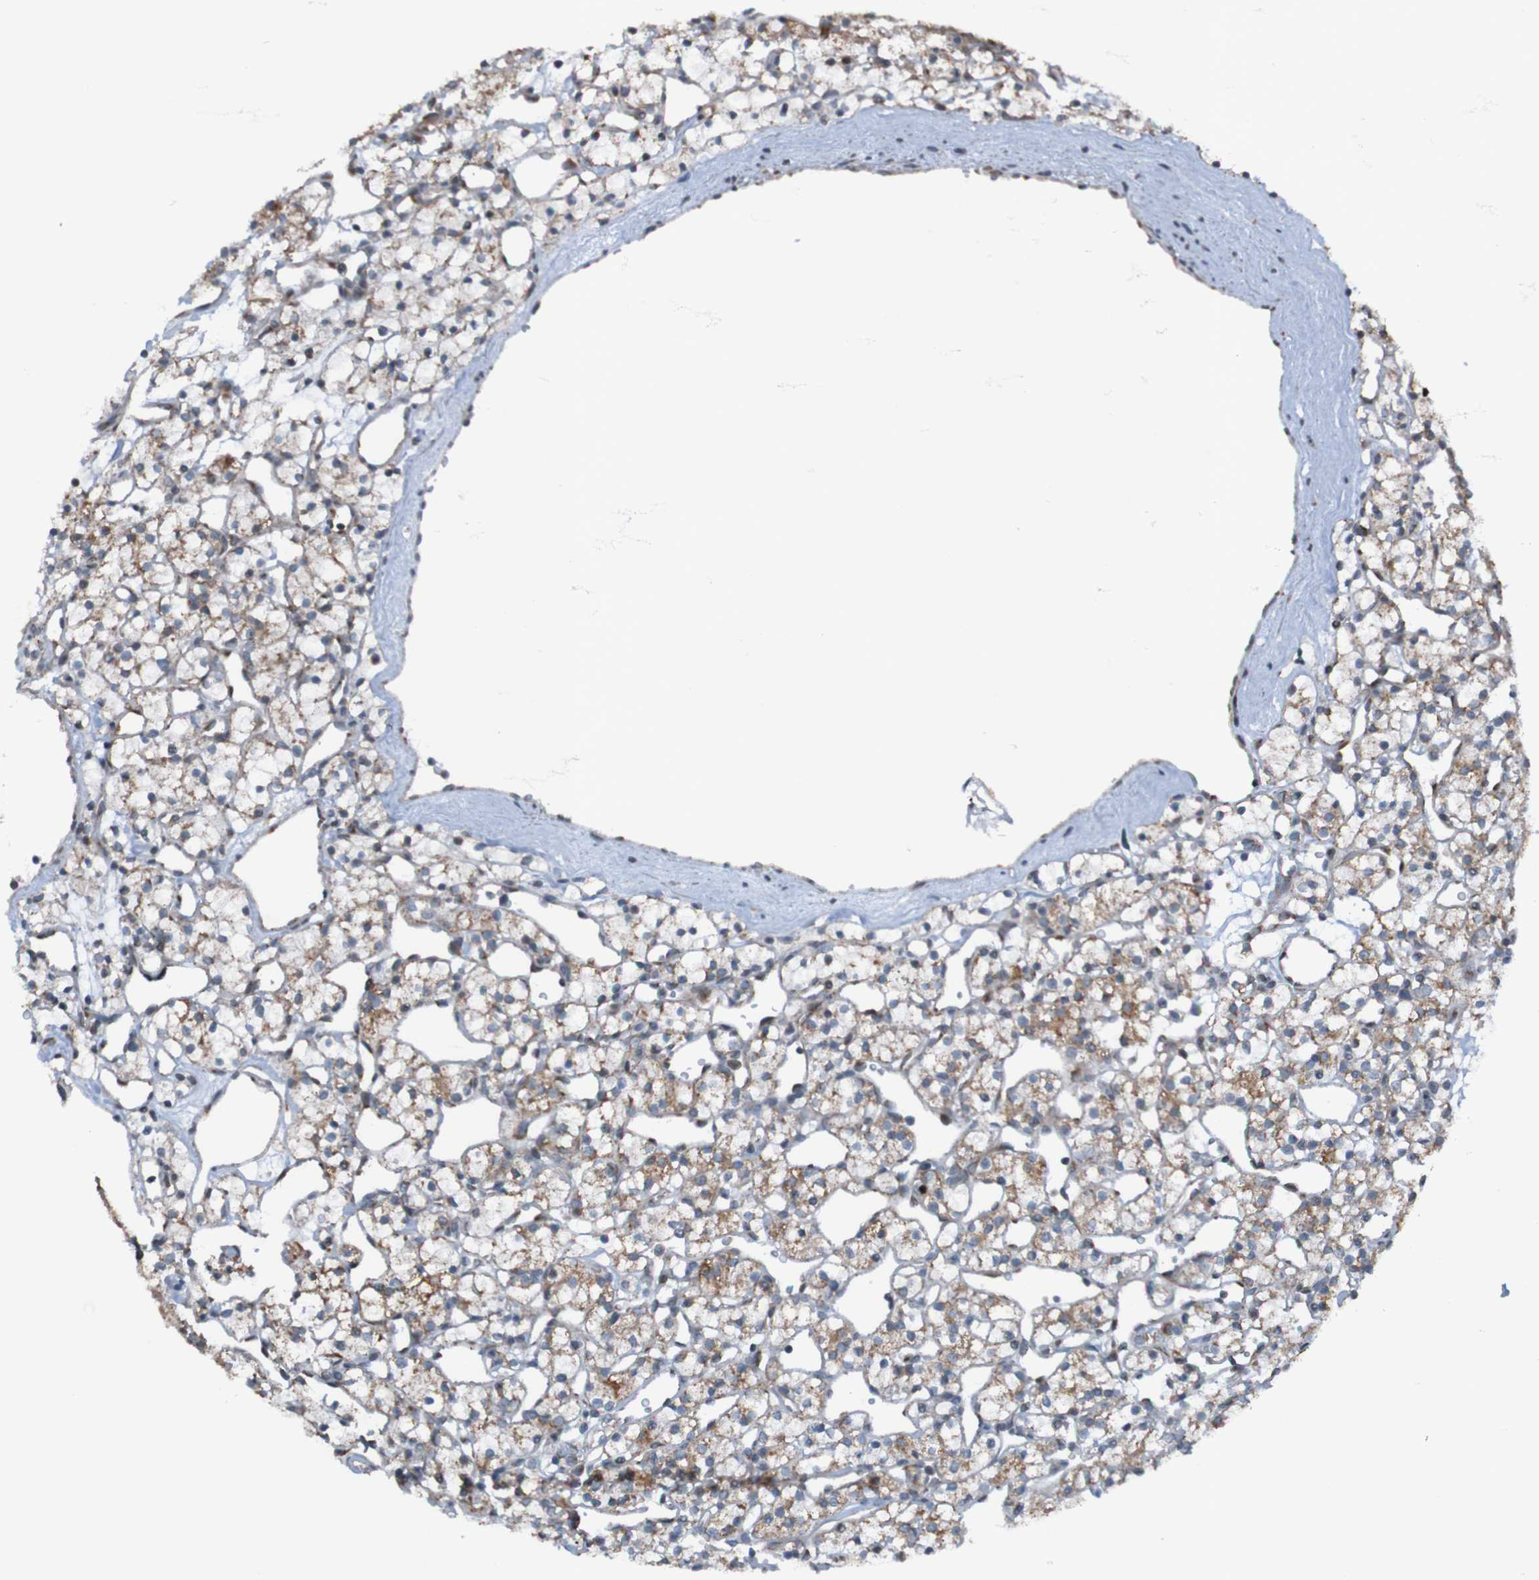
{"staining": {"intensity": "weak", "quantity": "<25%", "location": "cytoplasmic/membranous"}, "tissue": "renal cancer", "cell_type": "Tumor cells", "image_type": "cancer", "snomed": [{"axis": "morphology", "description": "Adenocarcinoma, NOS"}, {"axis": "topography", "description": "Kidney"}], "caption": "Micrograph shows no protein positivity in tumor cells of adenocarcinoma (renal) tissue.", "gene": "UNG", "patient": {"sex": "female", "age": 60}}